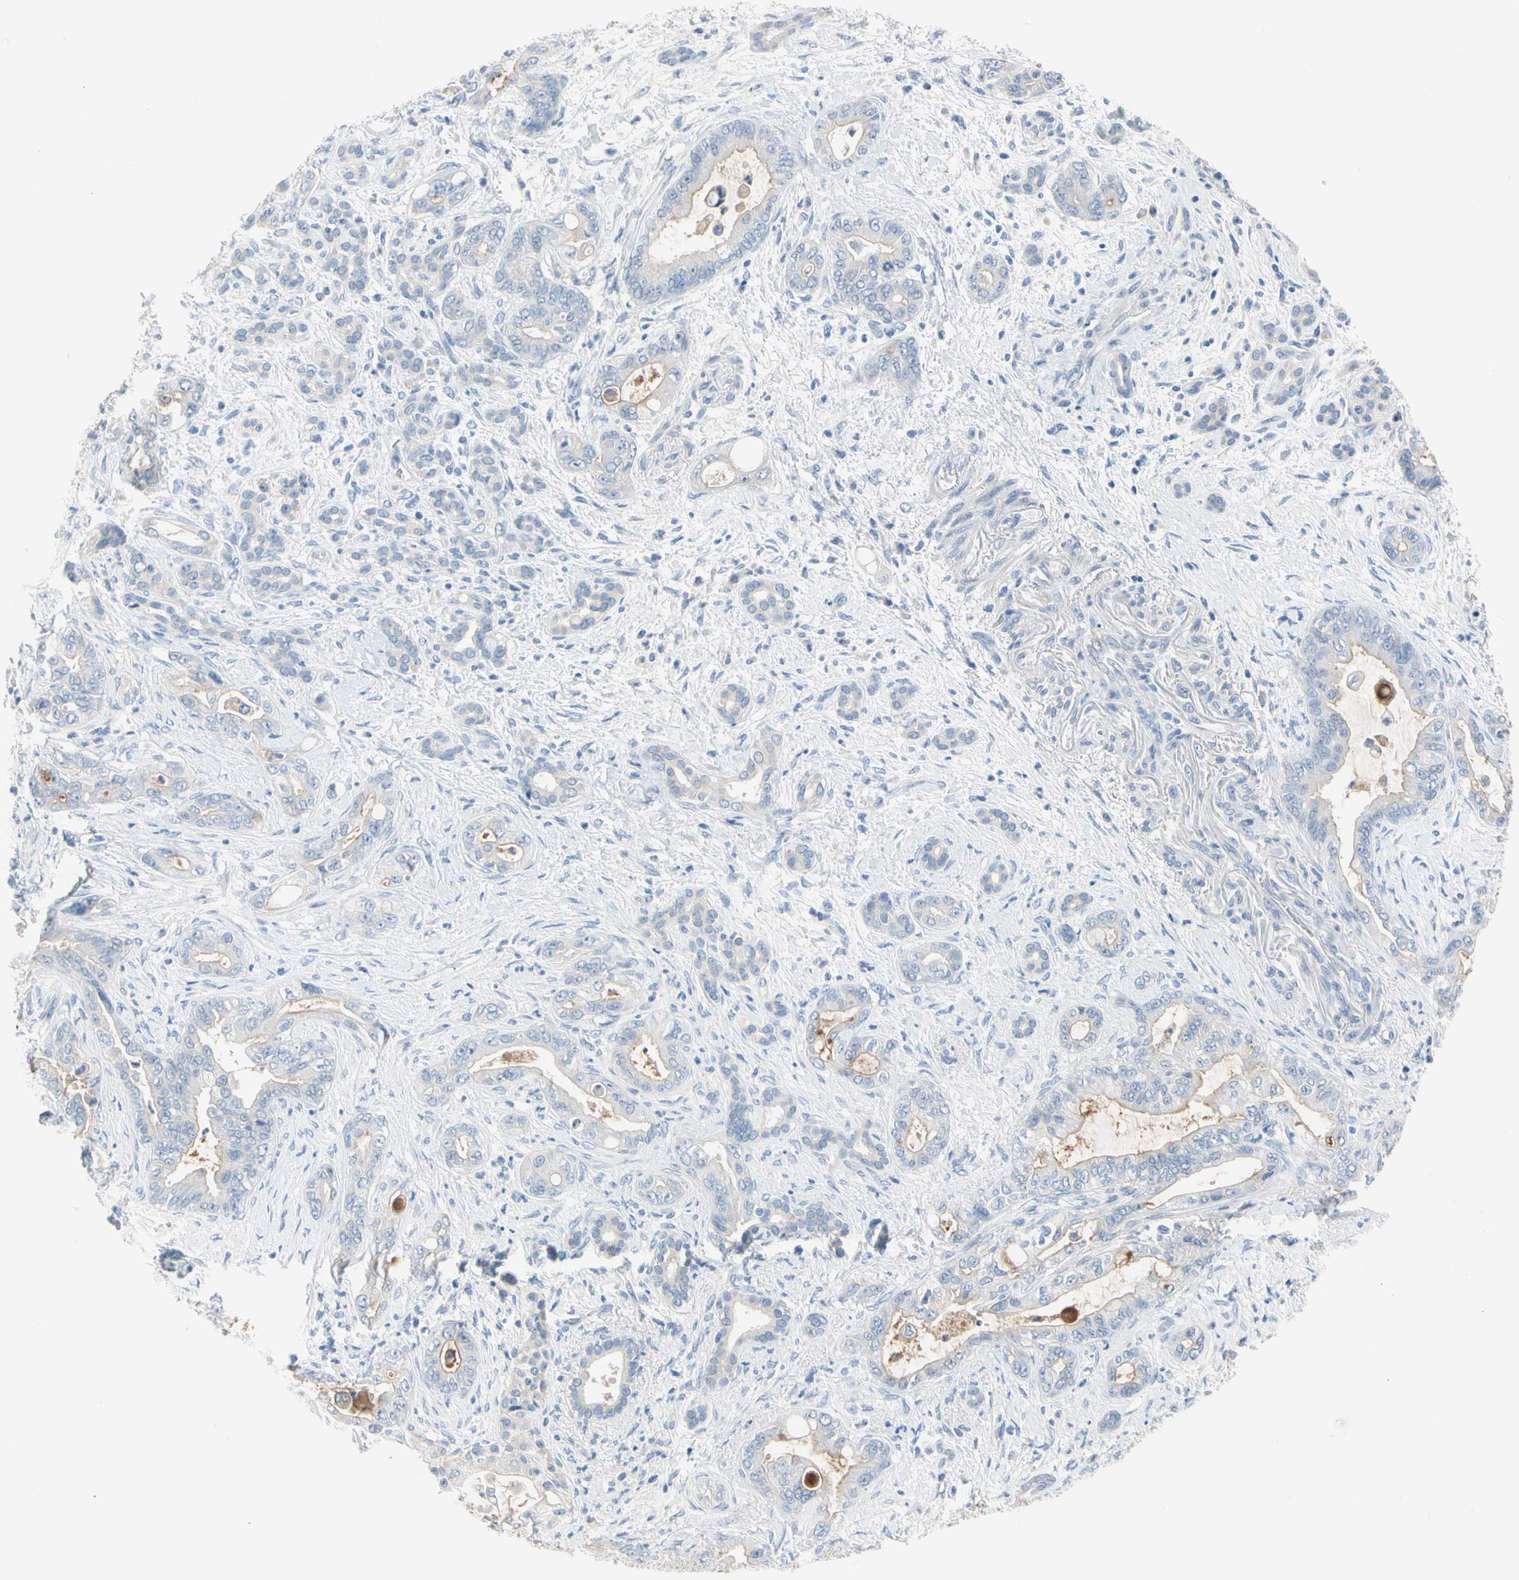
{"staining": {"intensity": "negative", "quantity": "none", "location": "none"}, "tissue": "pancreatic cancer", "cell_type": "Tumor cells", "image_type": "cancer", "snomed": [{"axis": "morphology", "description": "Adenocarcinoma, NOS"}, {"axis": "topography", "description": "Pancreas"}], "caption": "Immunohistochemistry (IHC) histopathology image of neoplastic tissue: human pancreatic cancer (adenocarcinoma) stained with DAB demonstrates no significant protein staining in tumor cells. (Brightfield microscopy of DAB IHC at high magnification).", "gene": "MARK1", "patient": {"sex": "male", "age": 70}}